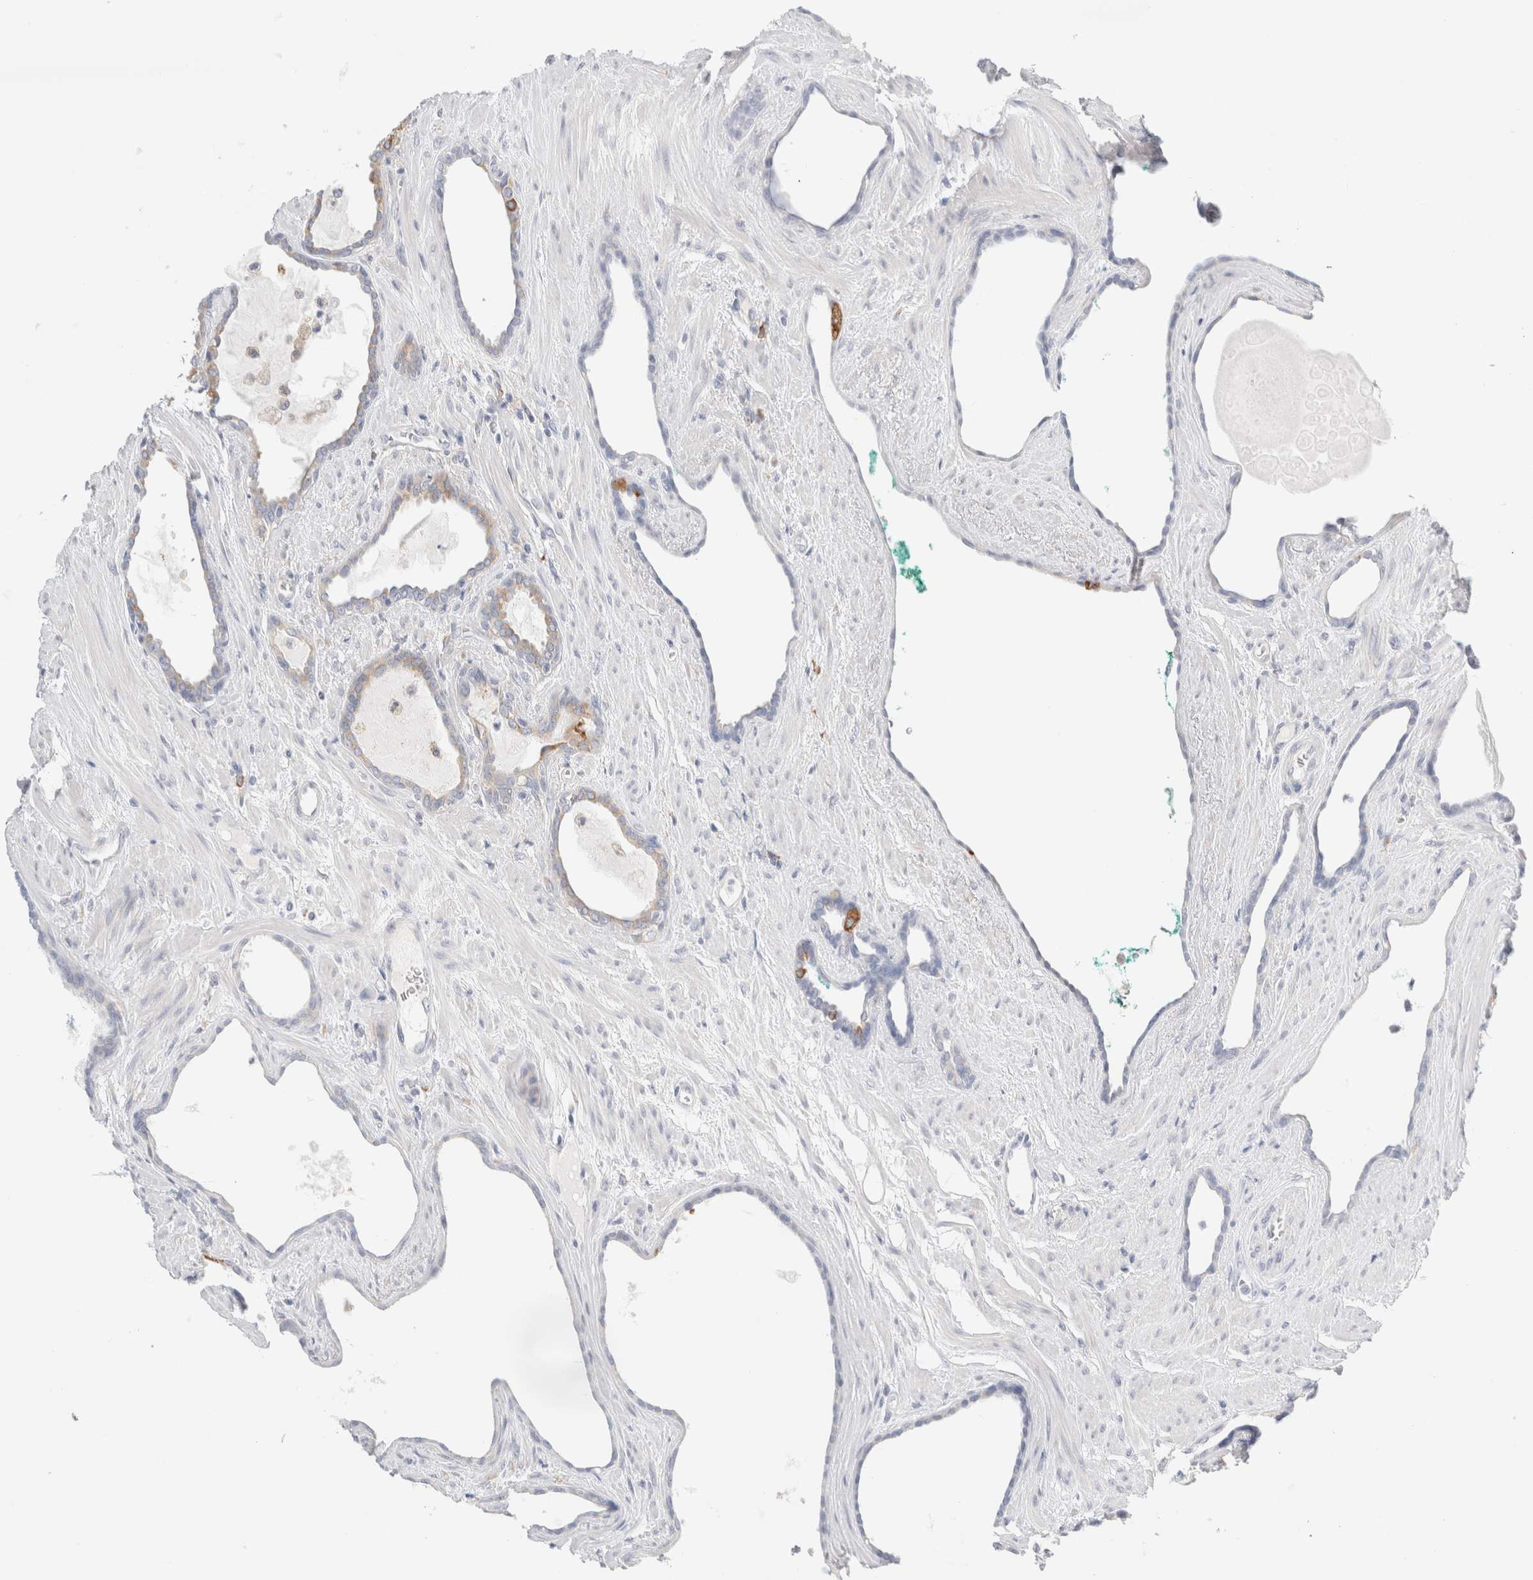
{"staining": {"intensity": "weak", "quantity": "<25%", "location": "cytoplasmic/membranous"}, "tissue": "prostate cancer", "cell_type": "Tumor cells", "image_type": "cancer", "snomed": [{"axis": "morphology", "description": "Adenocarcinoma, Low grade"}, {"axis": "topography", "description": "Prostate"}], "caption": "DAB (3,3'-diaminobenzidine) immunohistochemical staining of adenocarcinoma (low-grade) (prostate) demonstrates no significant expression in tumor cells.", "gene": "CSK", "patient": {"sex": "male", "age": 70}}